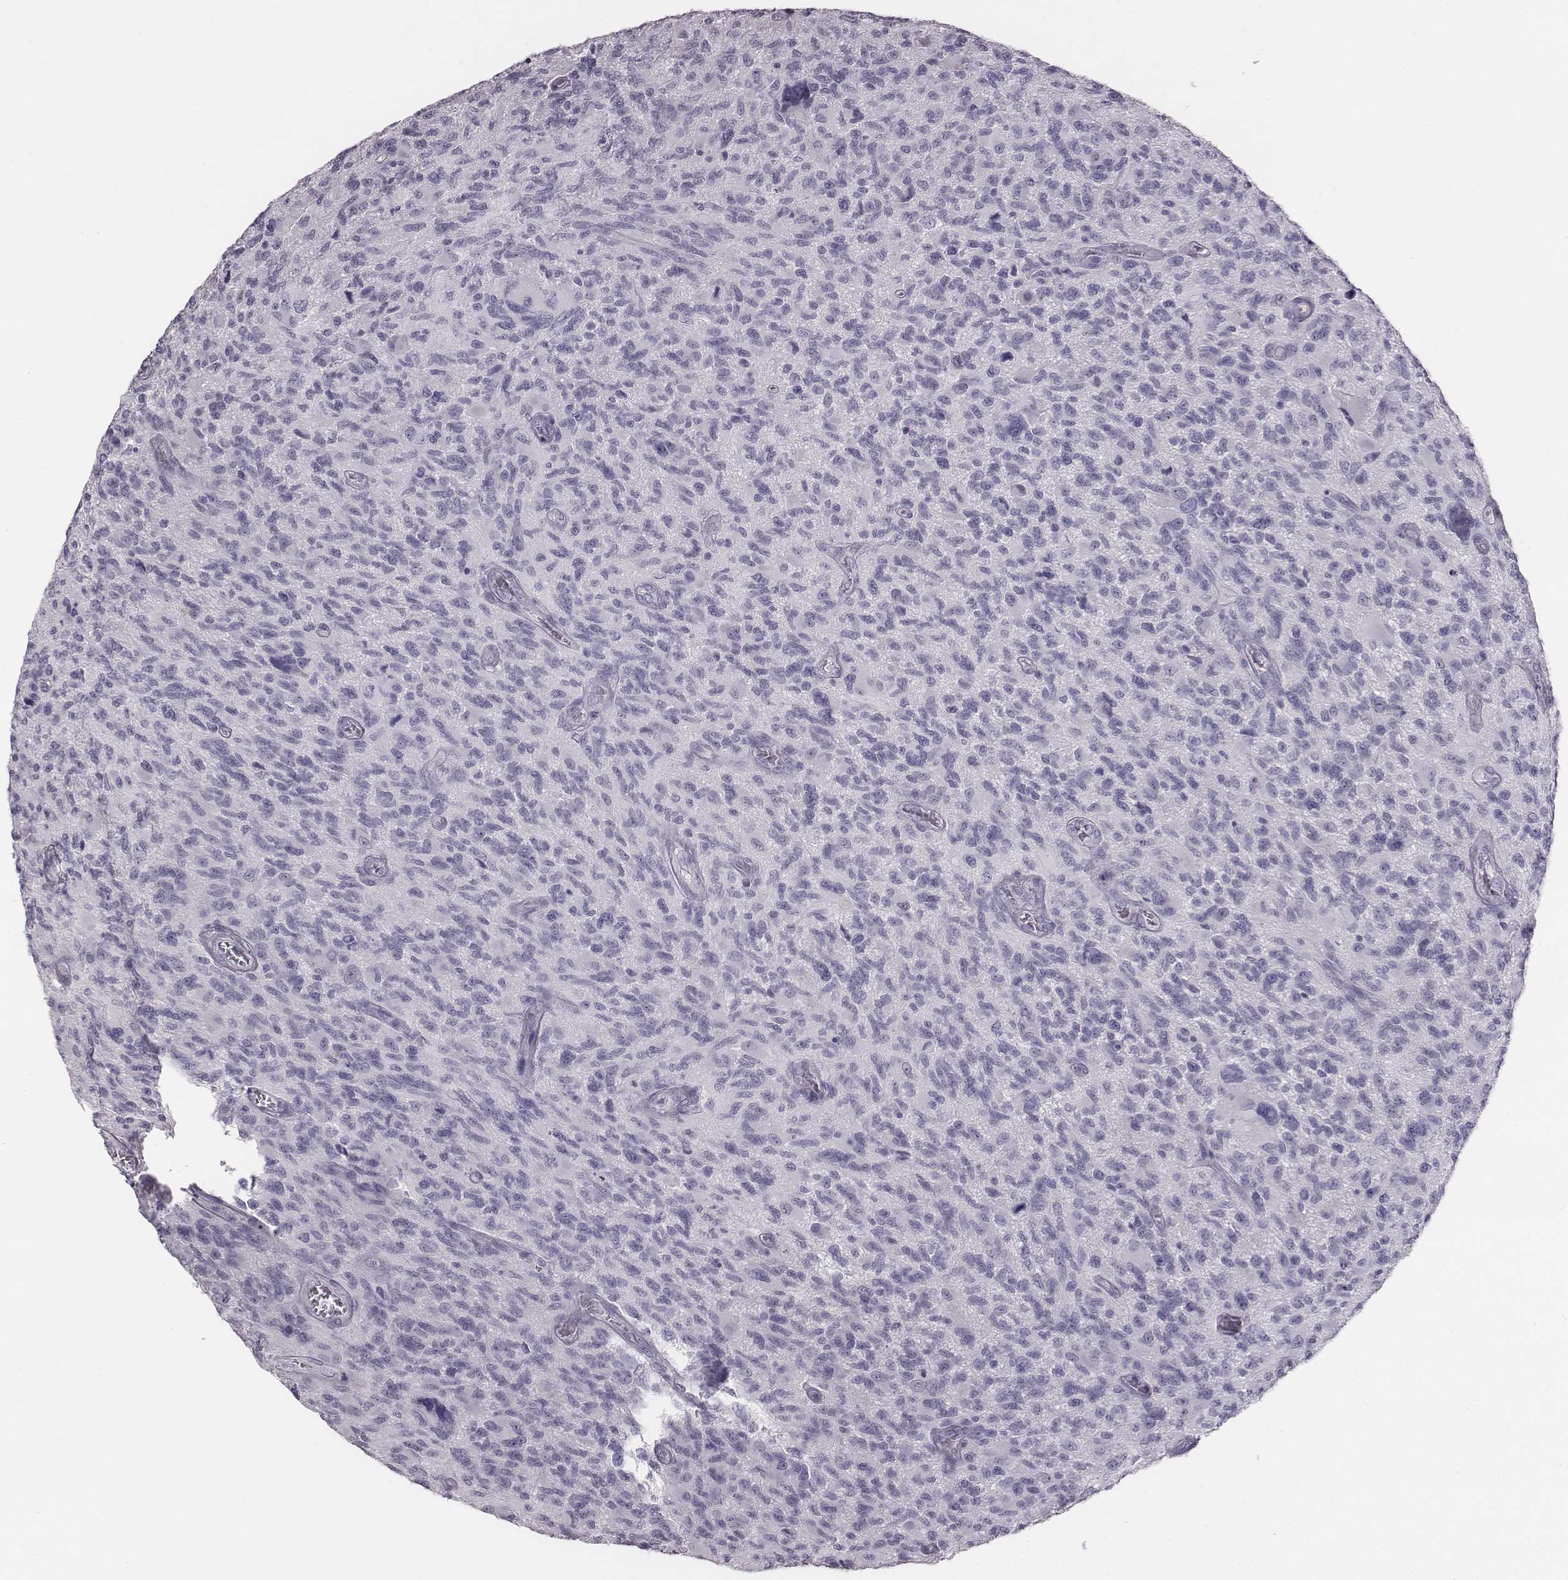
{"staining": {"intensity": "negative", "quantity": "none", "location": "none"}, "tissue": "glioma", "cell_type": "Tumor cells", "image_type": "cancer", "snomed": [{"axis": "morphology", "description": "Glioma, malignant, NOS"}, {"axis": "morphology", "description": "Glioma, malignant, High grade"}, {"axis": "topography", "description": "Brain"}], "caption": "An IHC histopathology image of glioma is shown. There is no staining in tumor cells of glioma.", "gene": "C6orf58", "patient": {"sex": "female", "age": 71}}